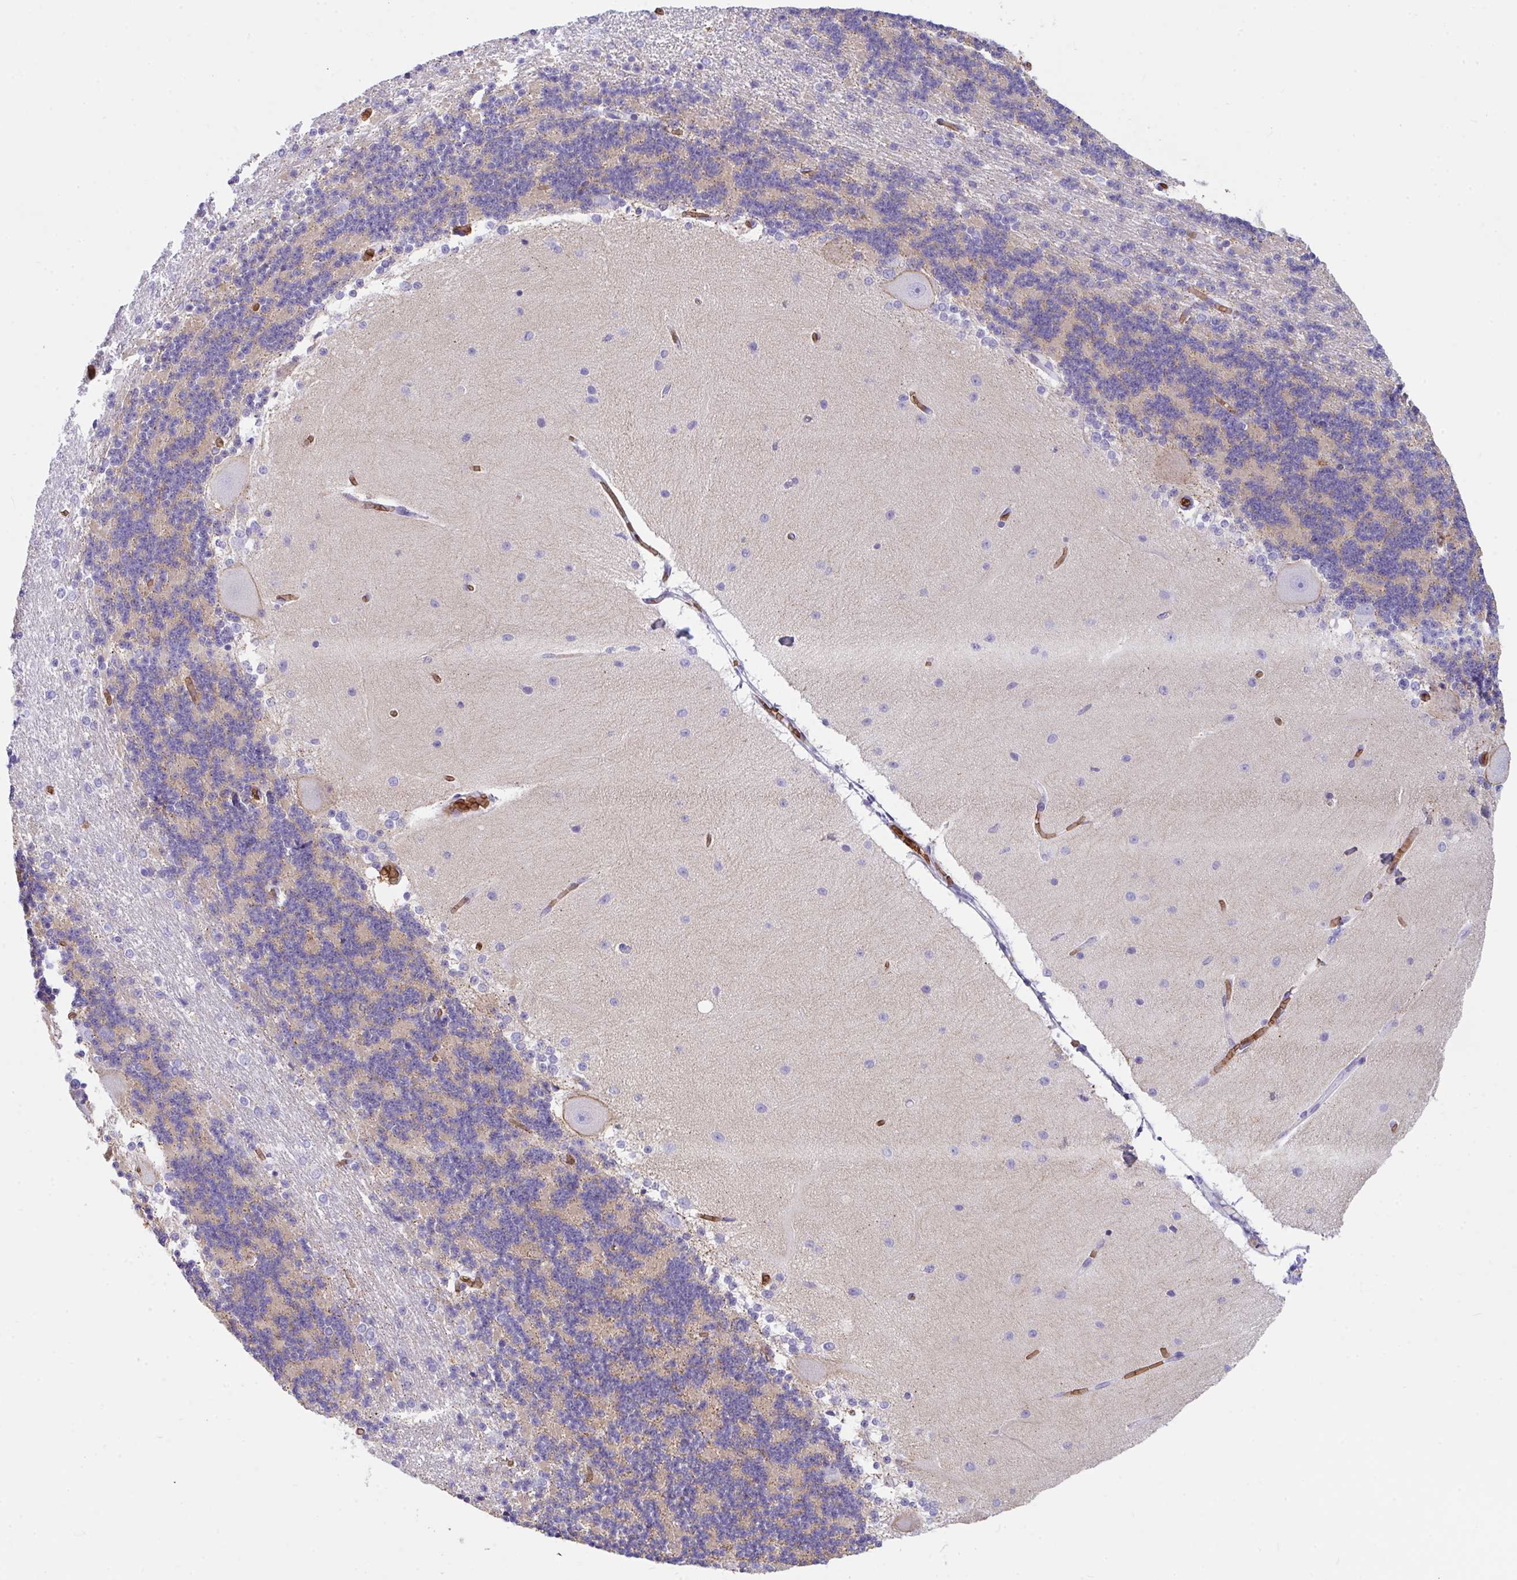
{"staining": {"intensity": "negative", "quantity": "none", "location": "none"}, "tissue": "cerebellum", "cell_type": "Cells in granular layer", "image_type": "normal", "snomed": [{"axis": "morphology", "description": "Normal tissue, NOS"}, {"axis": "topography", "description": "Cerebellum"}], "caption": "Cells in granular layer show no significant staining in benign cerebellum. (Immunohistochemistry (ihc), brightfield microscopy, high magnification).", "gene": "ANK1", "patient": {"sex": "female", "age": 54}}